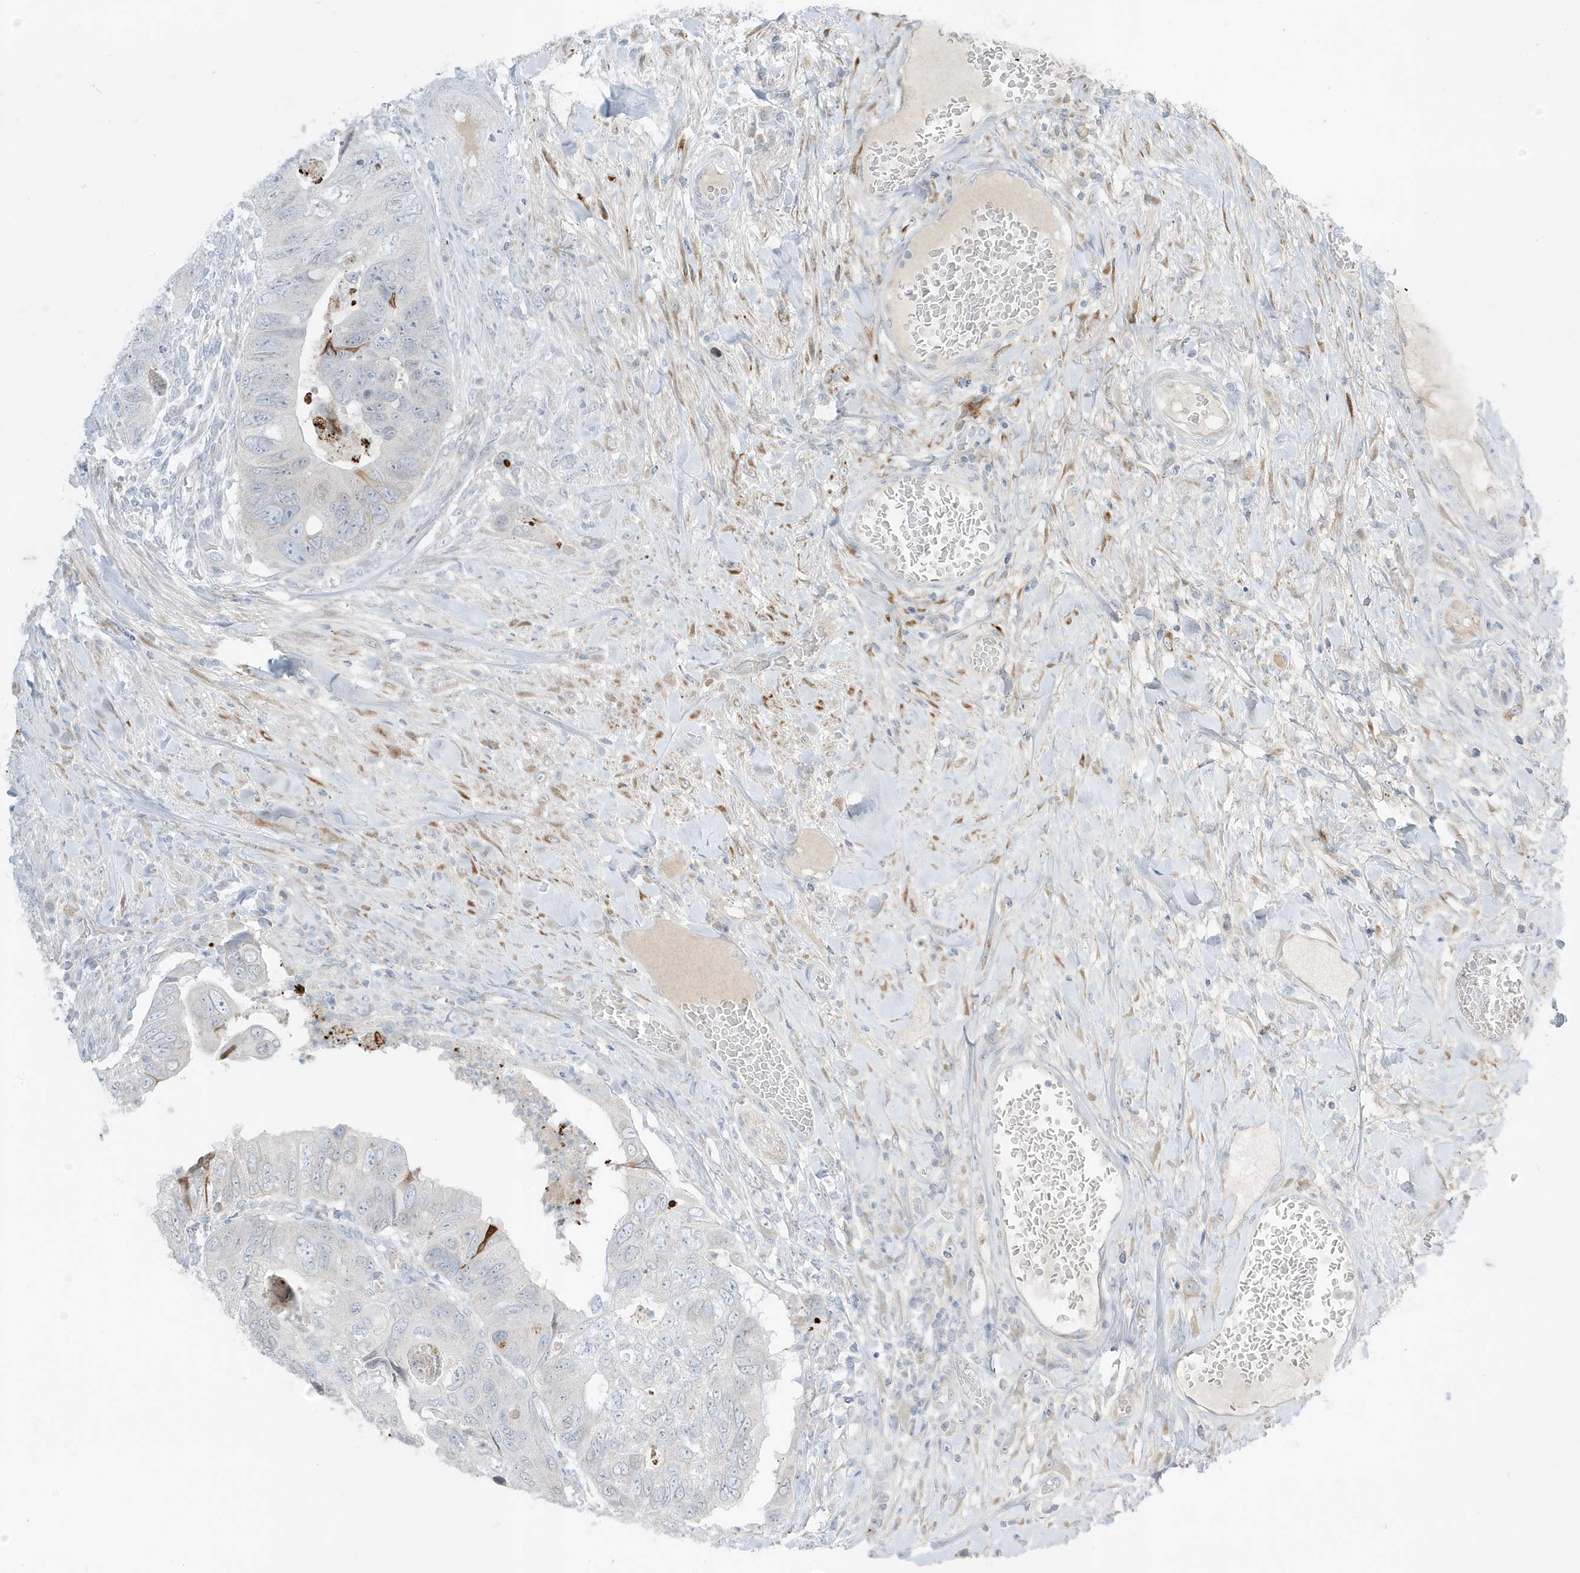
{"staining": {"intensity": "negative", "quantity": "none", "location": "none"}, "tissue": "colorectal cancer", "cell_type": "Tumor cells", "image_type": "cancer", "snomed": [{"axis": "morphology", "description": "Adenocarcinoma, NOS"}, {"axis": "topography", "description": "Rectum"}], "caption": "High power microscopy micrograph of an immunohistochemistry micrograph of colorectal cancer (adenocarcinoma), revealing no significant expression in tumor cells. (DAB (3,3'-diaminobenzidine) immunohistochemistry (IHC) with hematoxylin counter stain).", "gene": "FNDC1", "patient": {"sex": "male", "age": 63}}